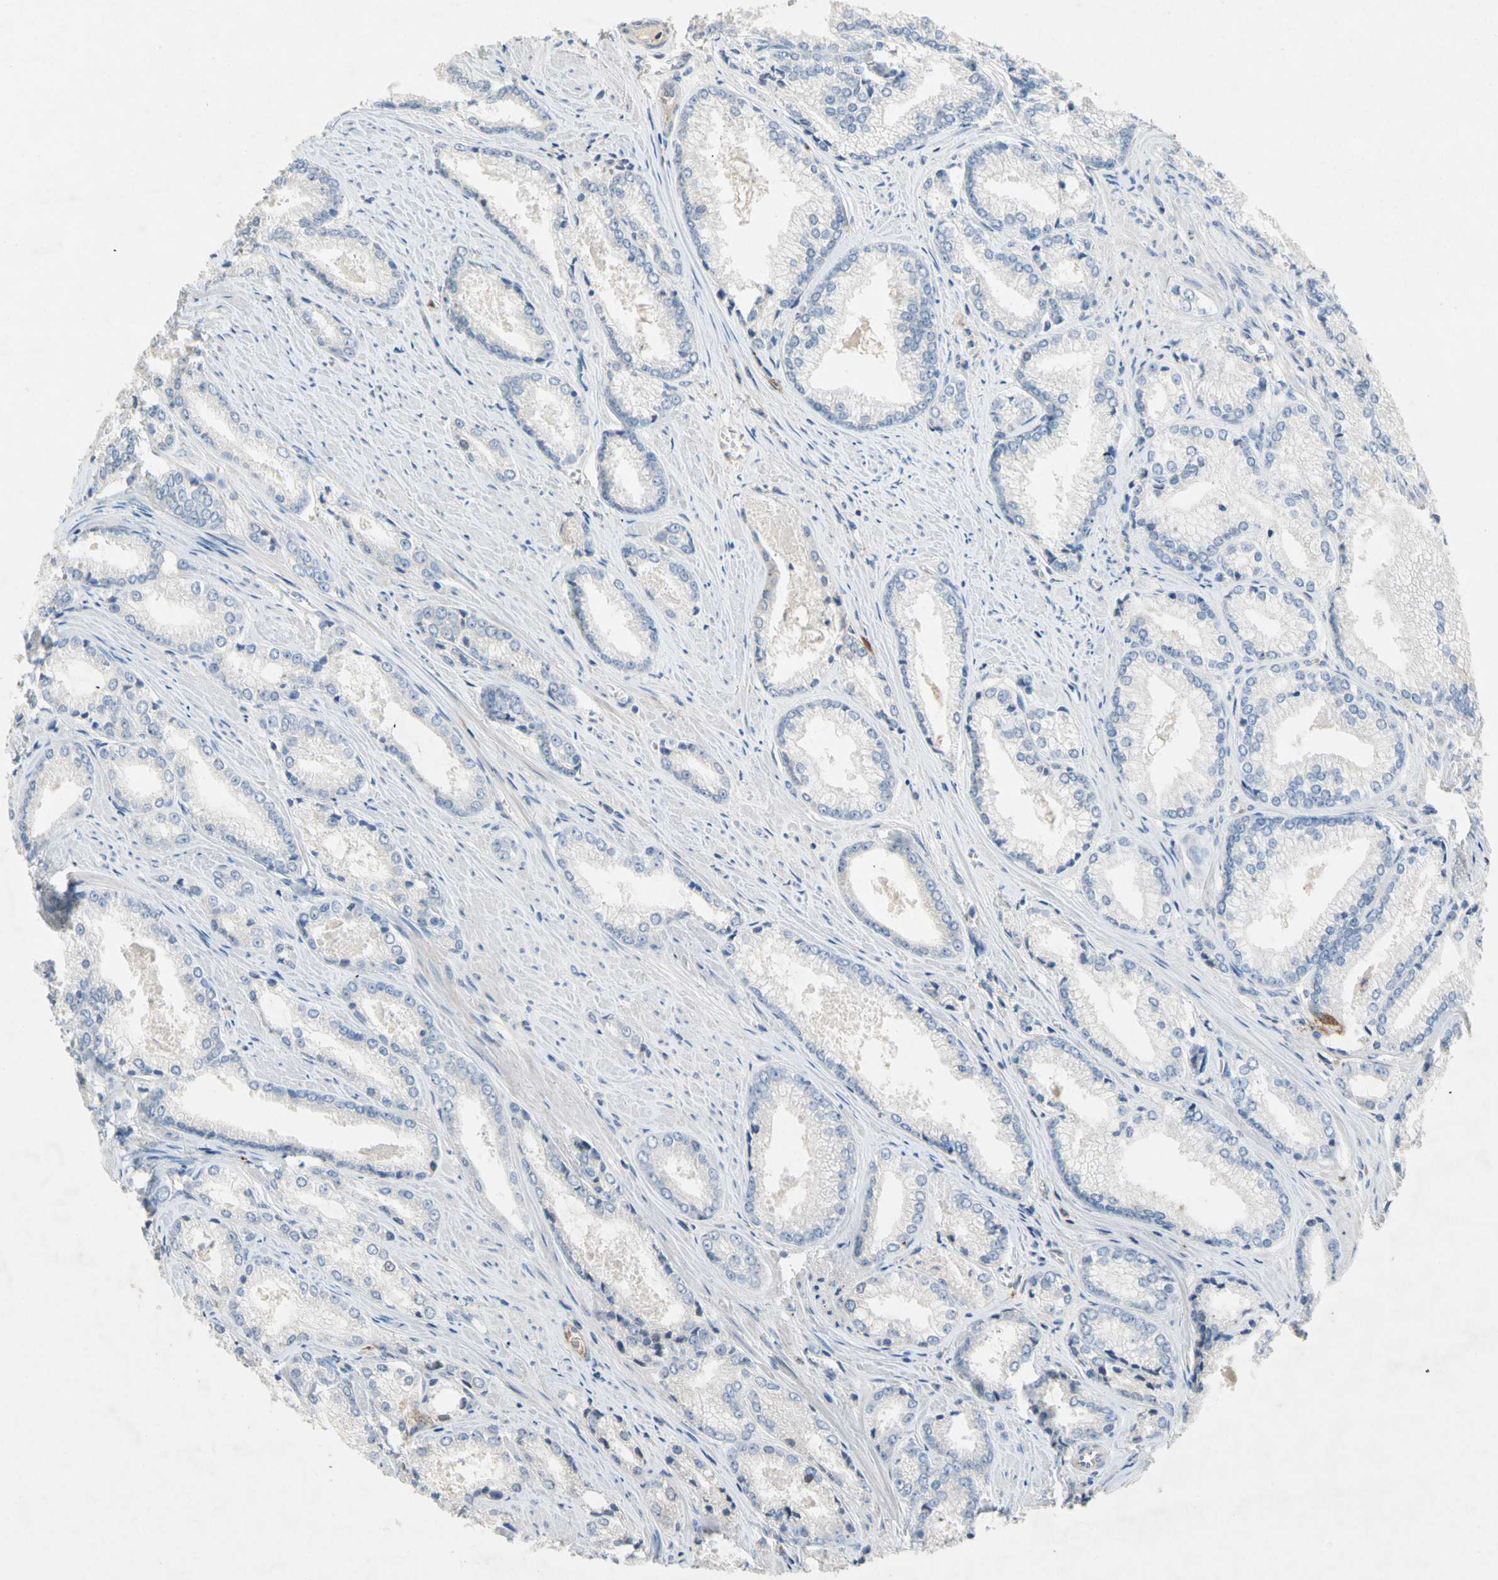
{"staining": {"intensity": "negative", "quantity": "none", "location": "none"}, "tissue": "prostate cancer", "cell_type": "Tumor cells", "image_type": "cancer", "snomed": [{"axis": "morphology", "description": "Adenocarcinoma, Low grade"}, {"axis": "topography", "description": "Prostate"}], "caption": "Tumor cells are negative for brown protein staining in prostate cancer (adenocarcinoma (low-grade)).", "gene": "NDFIP2", "patient": {"sex": "male", "age": 64}}